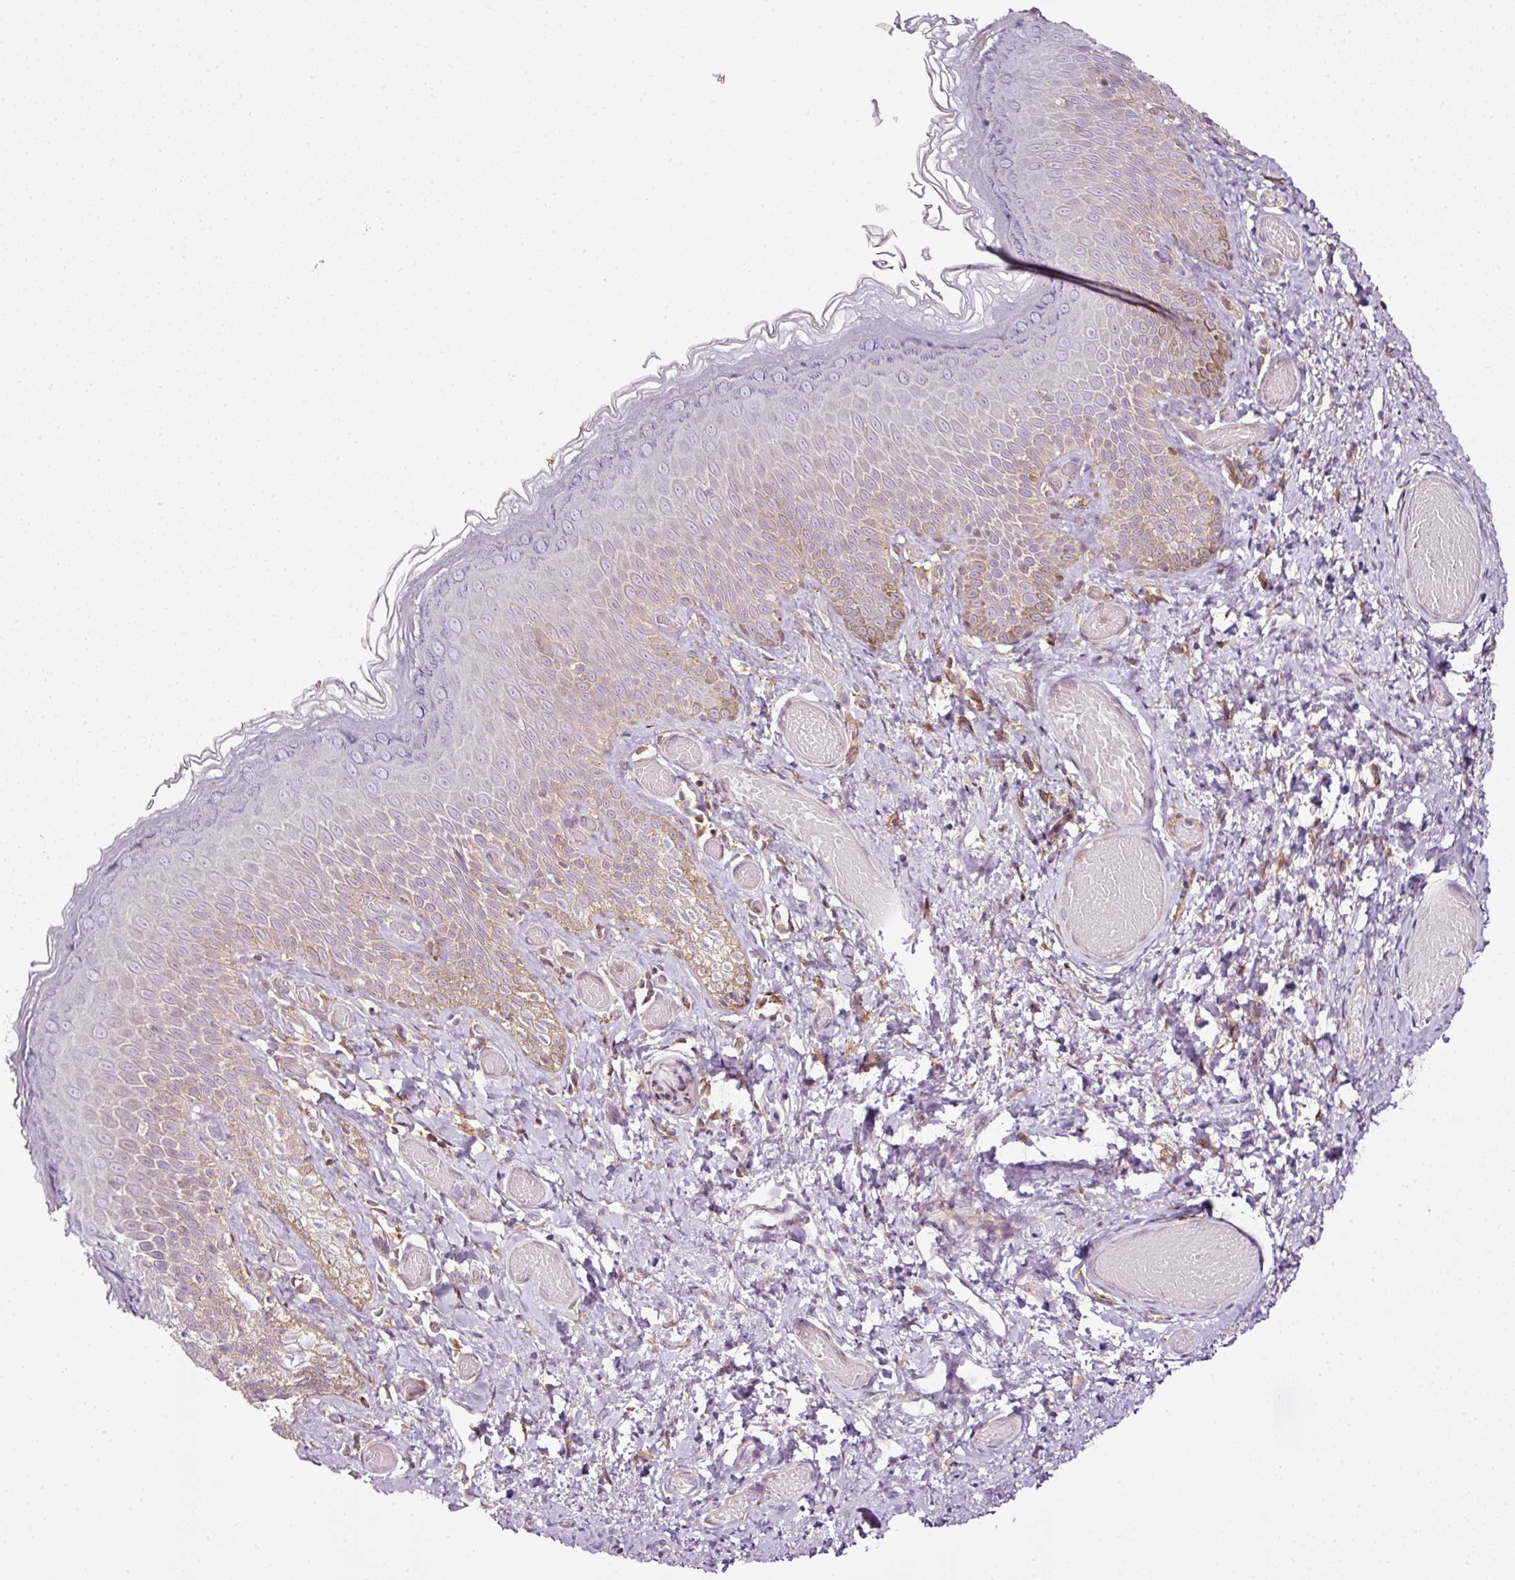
{"staining": {"intensity": "moderate", "quantity": "<25%", "location": "cytoplasmic/membranous,nuclear"}, "tissue": "skin", "cell_type": "Epidermal cells", "image_type": "normal", "snomed": [{"axis": "morphology", "description": "Normal tissue, NOS"}, {"axis": "topography", "description": "Anal"}], "caption": "This is a micrograph of immunohistochemistry (IHC) staining of normal skin, which shows moderate staining in the cytoplasmic/membranous,nuclear of epidermal cells.", "gene": "SCNM1", "patient": {"sex": "female", "age": 40}}